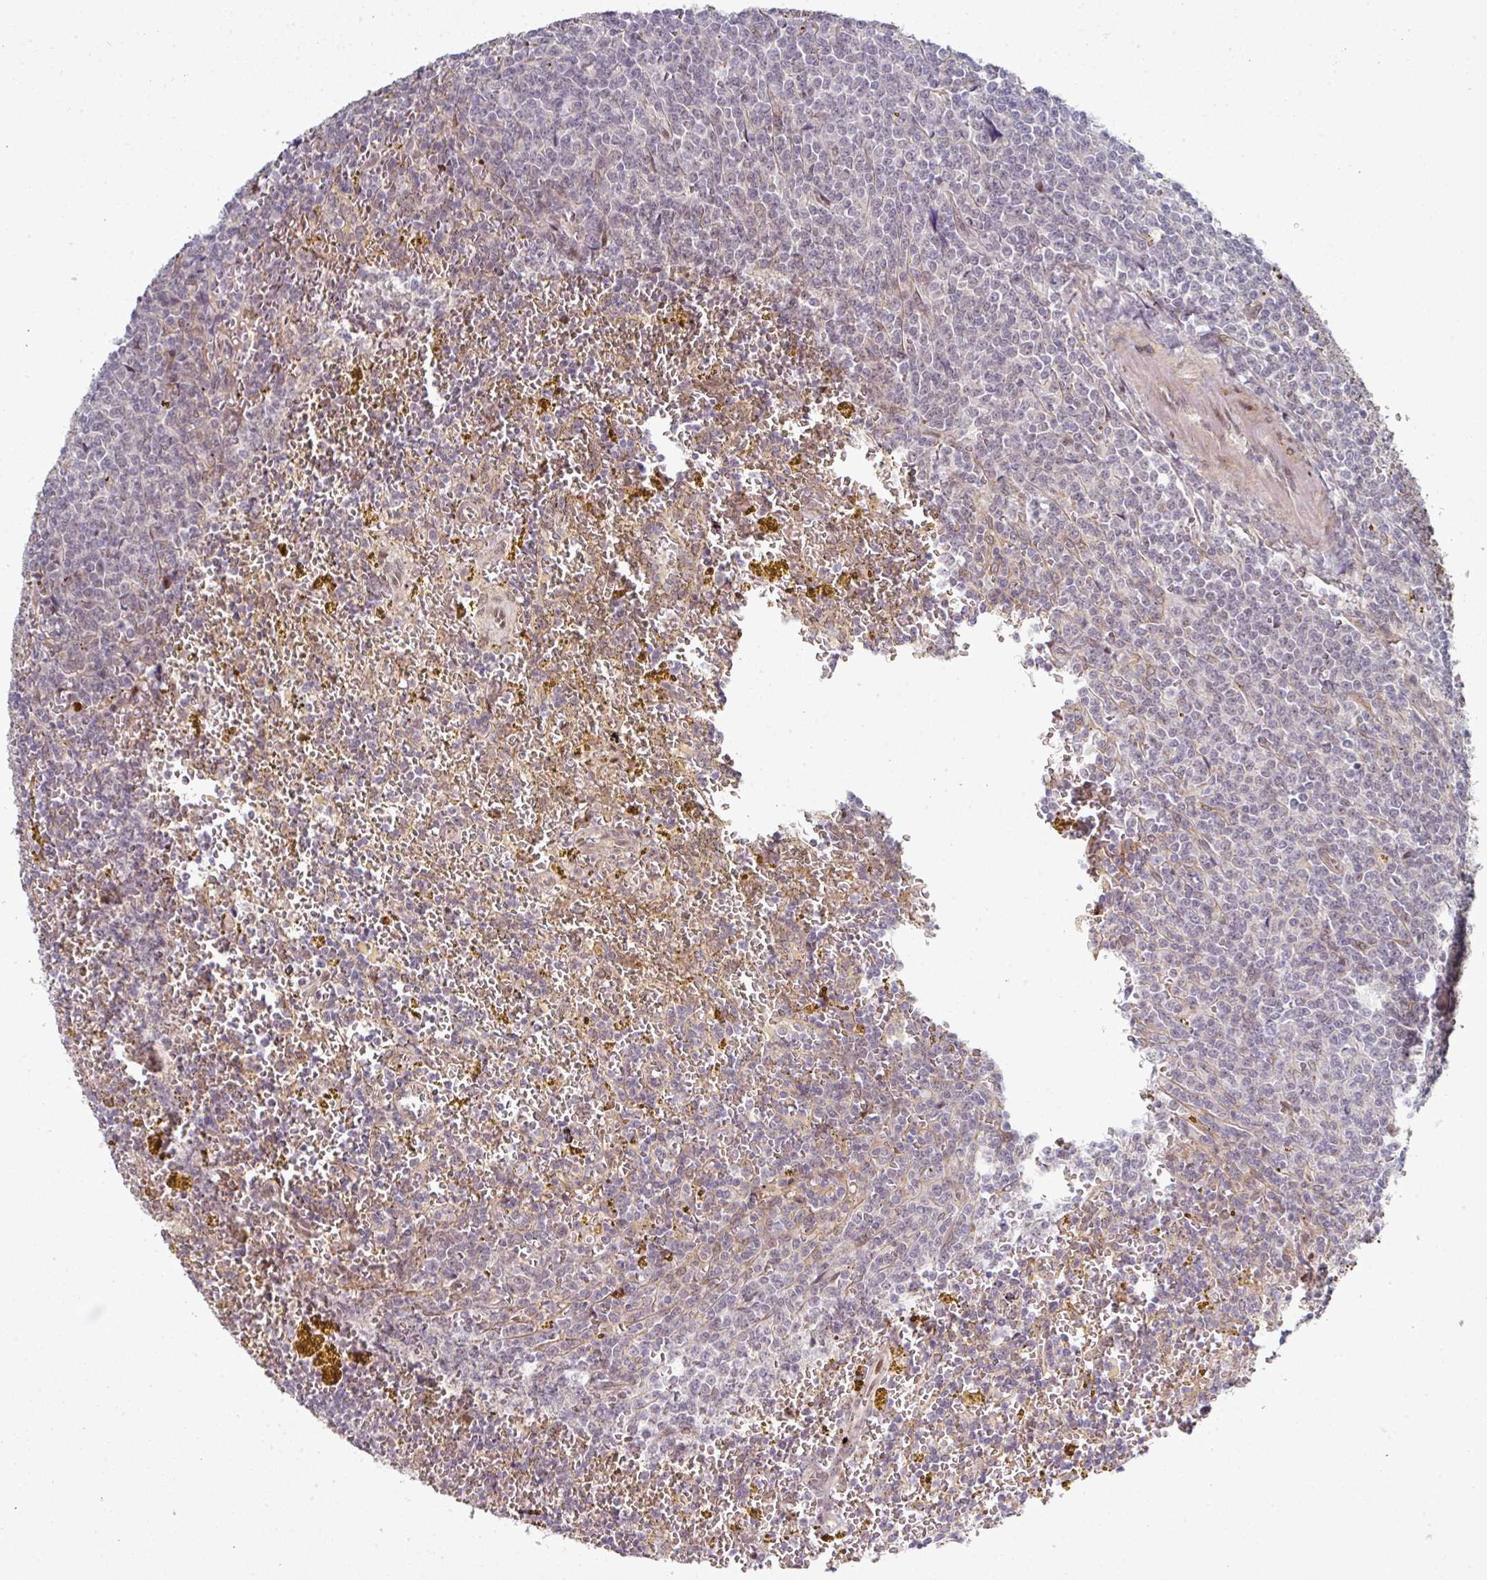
{"staining": {"intensity": "negative", "quantity": "none", "location": "none"}, "tissue": "lymphoma", "cell_type": "Tumor cells", "image_type": "cancer", "snomed": [{"axis": "morphology", "description": "Malignant lymphoma, non-Hodgkin's type, Low grade"}, {"axis": "topography", "description": "Spleen"}, {"axis": "topography", "description": "Lymph node"}], "caption": "Tumor cells show no significant expression in malignant lymphoma, non-Hodgkin's type (low-grade). (Brightfield microscopy of DAB immunohistochemistry at high magnification).", "gene": "TMCC1", "patient": {"sex": "female", "age": 66}}